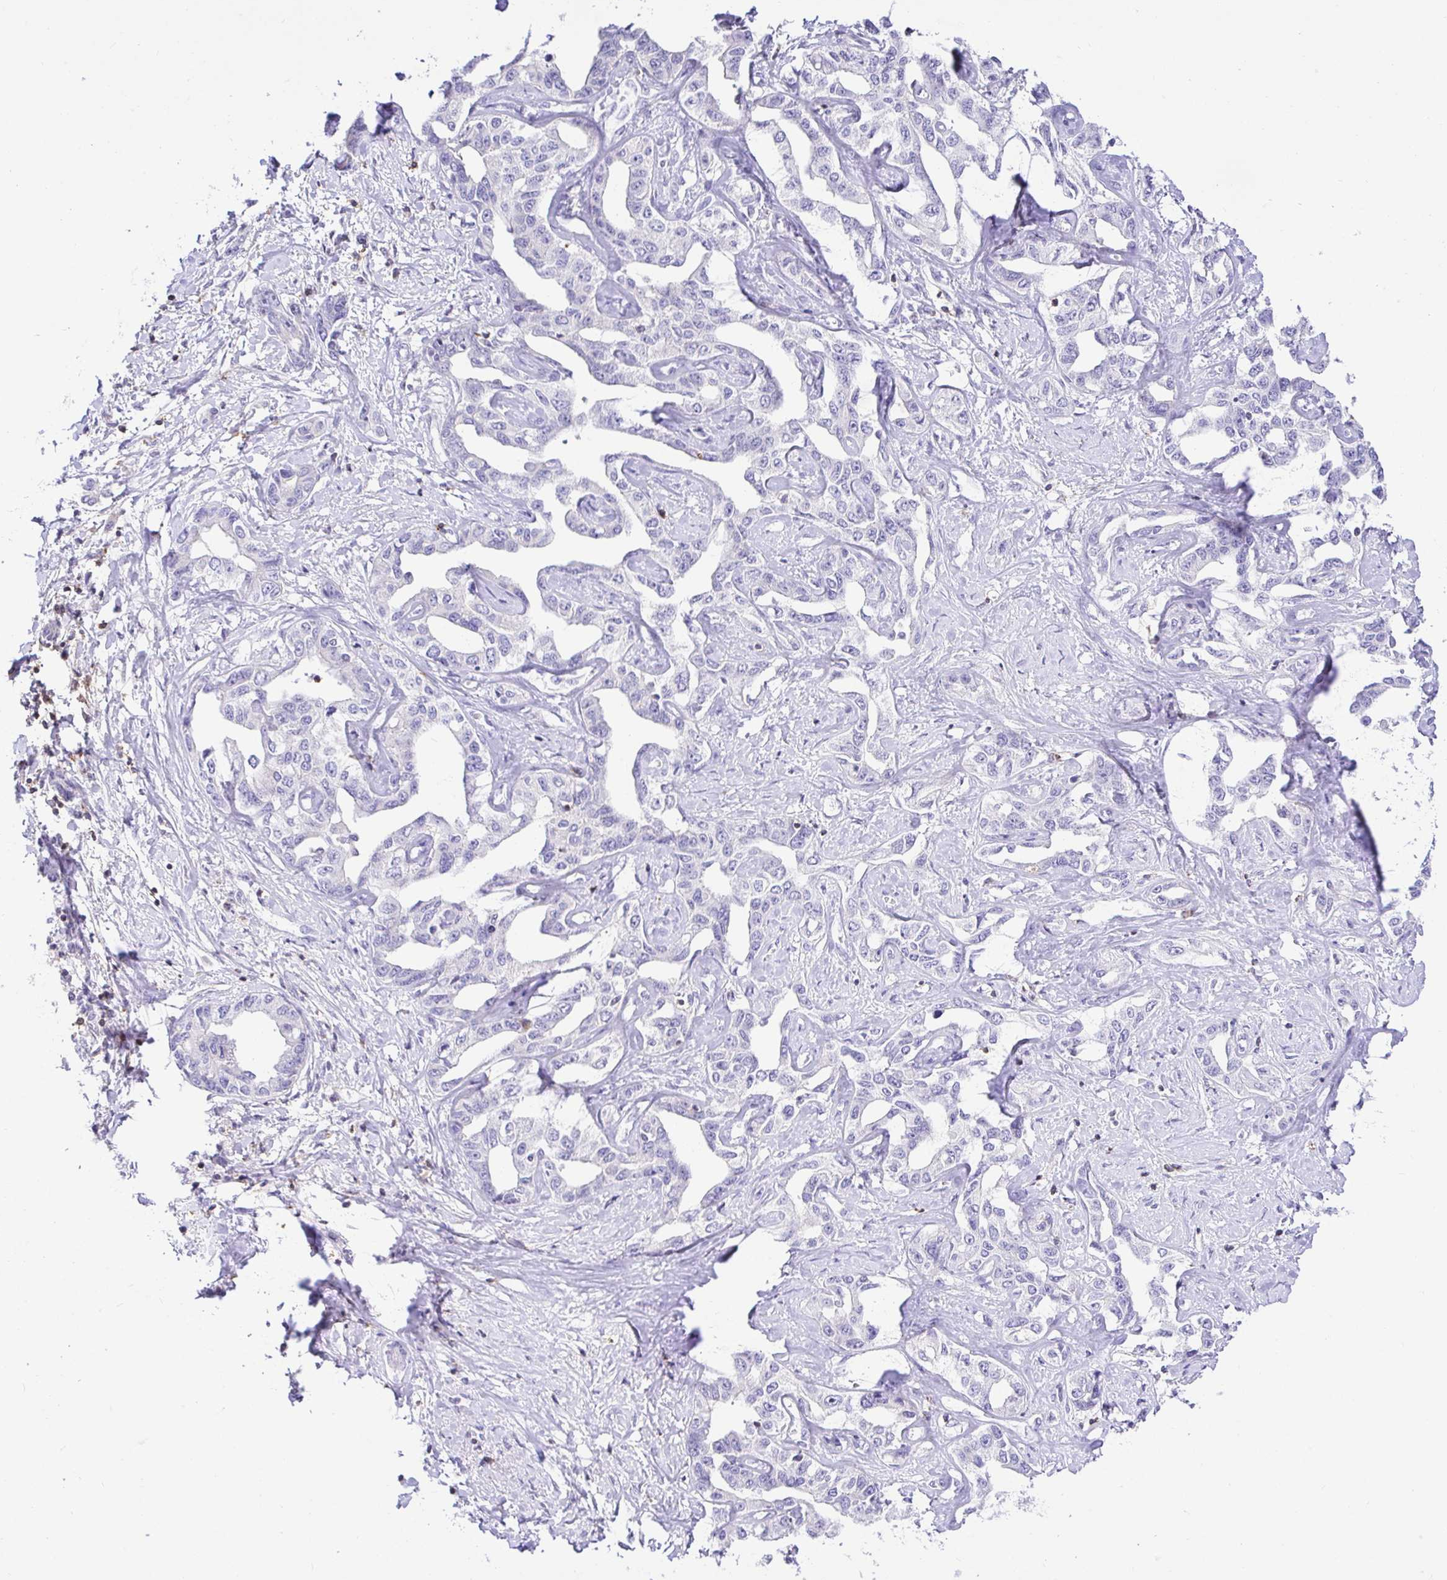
{"staining": {"intensity": "negative", "quantity": "none", "location": "none"}, "tissue": "liver cancer", "cell_type": "Tumor cells", "image_type": "cancer", "snomed": [{"axis": "morphology", "description": "Cholangiocarcinoma"}, {"axis": "topography", "description": "Liver"}], "caption": "Image shows no significant protein positivity in tumor cells of liver cancer. The staining was performed using DAB to visualize the protein expression in brown, while the nuclei were stained in blue with hematoxylin (Magnification: 20x).", "gene": "SKAP1", "patient": {"sex": "male", "age": 59}}